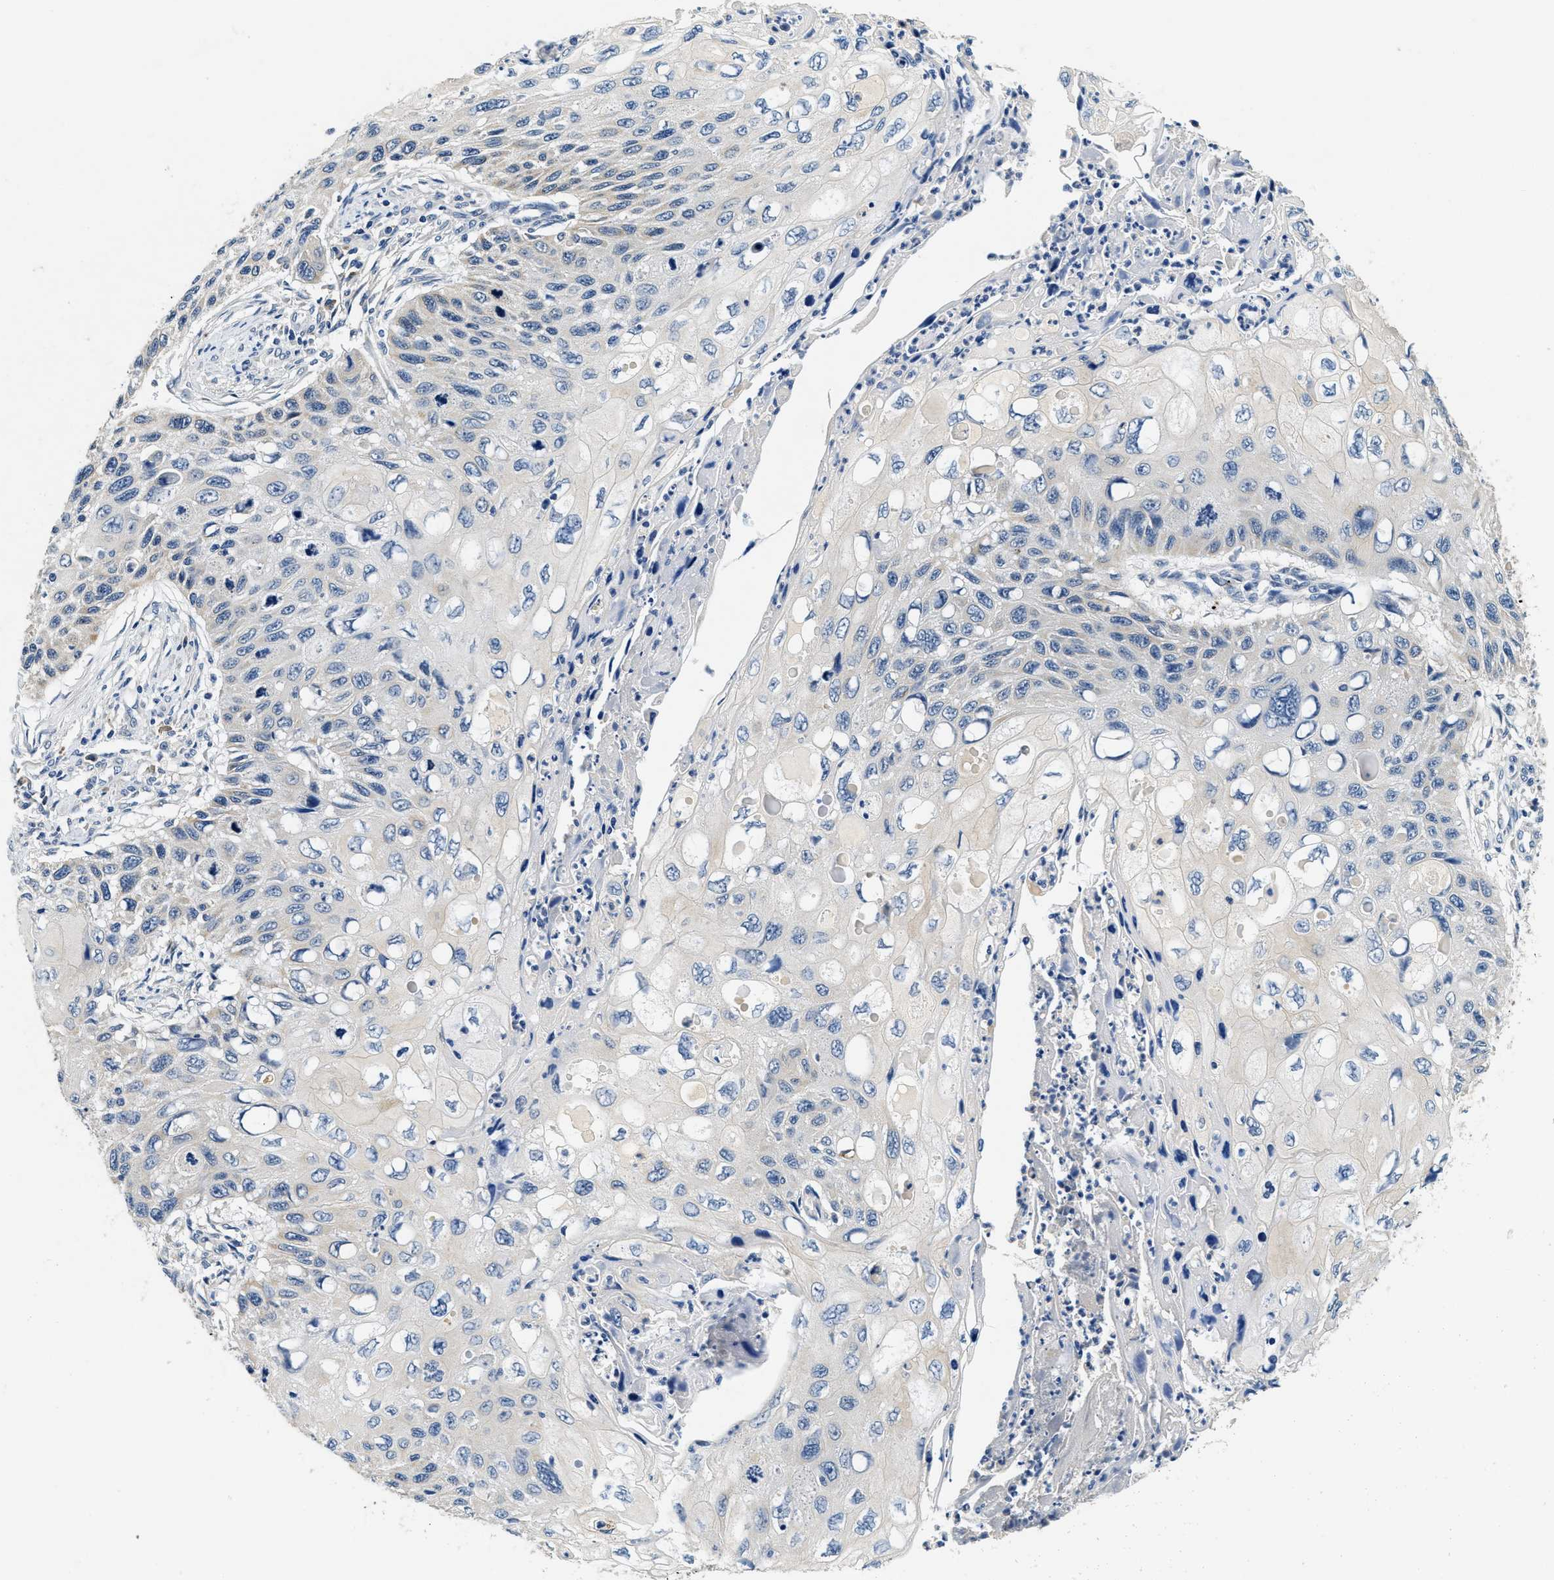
{"staining": {"intensity": "negative", "quantity": "none", "location": "none"}, "tissue": "cervical cancer", "cell_type": "Tumor cells", "image_type": "cancer", "snomed": [{"axis": "morphology", "description": "Squamous cell carcinoma, NOS"}, {"axis": "topography", "description": "Cervix"}], "caption": "There is no significant positivity in tumor cells of cervical cancer (squamous cell carcinoma). (DAB IHC, high magnification).", "gene": "ALDH3A2", "patient": {"sex": "female", "age": 70}}